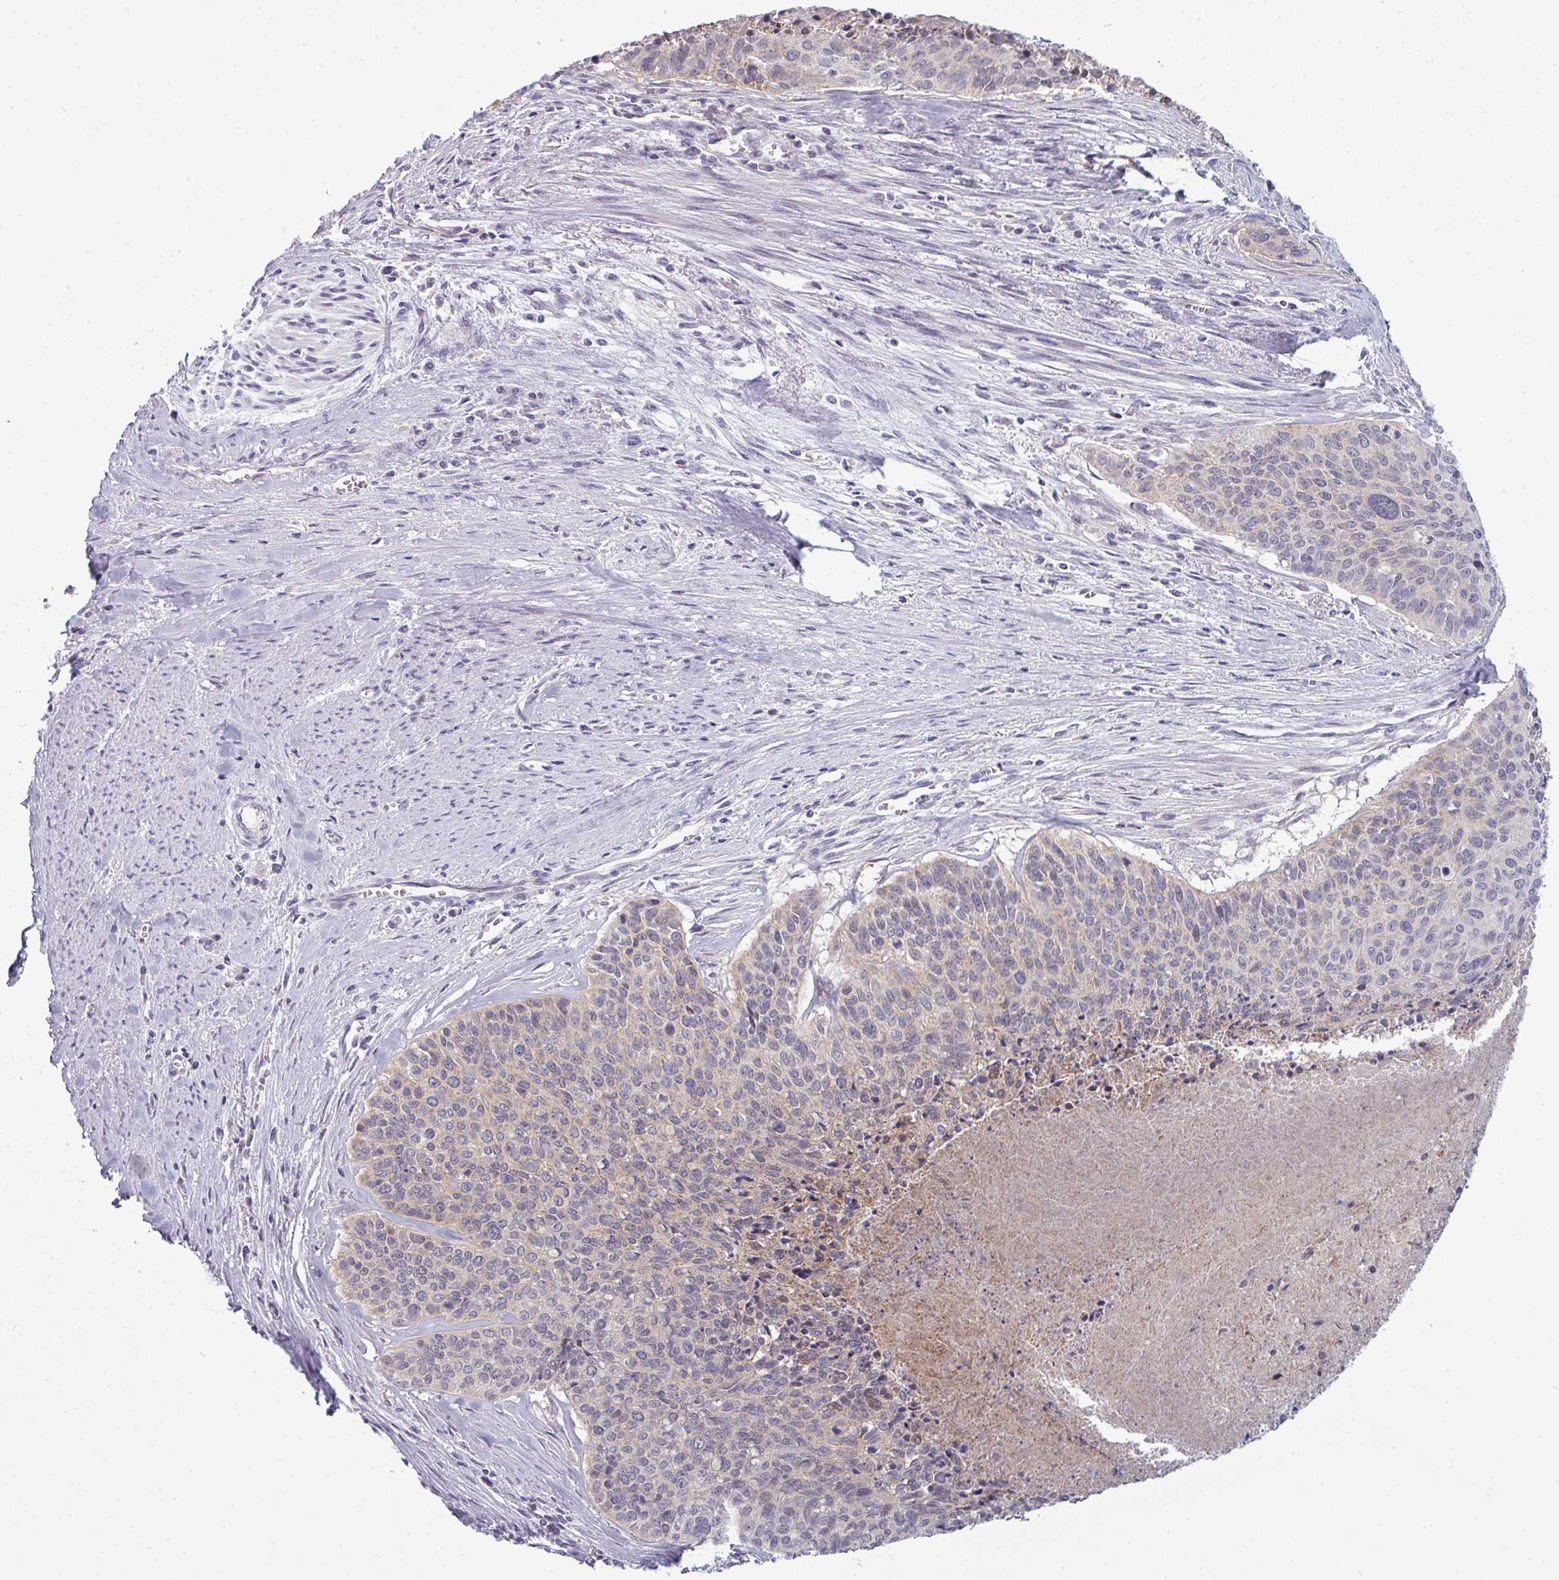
{"staining": {"intensity": "weak", "quantity": "25%-75%", "location": "cytoplasmic/membranous"}, "tissue": "cervical cancer", "cell_type": "Tumor cells", "image_type": "cancer", "snomed": [{"axis": "morphology", "description": "Squamous cell carcinoma, NOS"}, {"axis": "topography", "description": "Cervix"}], "caption": "This micrograph exhibits immunohistochemistry (IHC) staining of cervical cancer, with low weak cytoplasmic/membranous expression in approximately 25%-75% of tumor cells.", "gene": "ZNF615", "patient": {"sex": "female", "age": 55}}